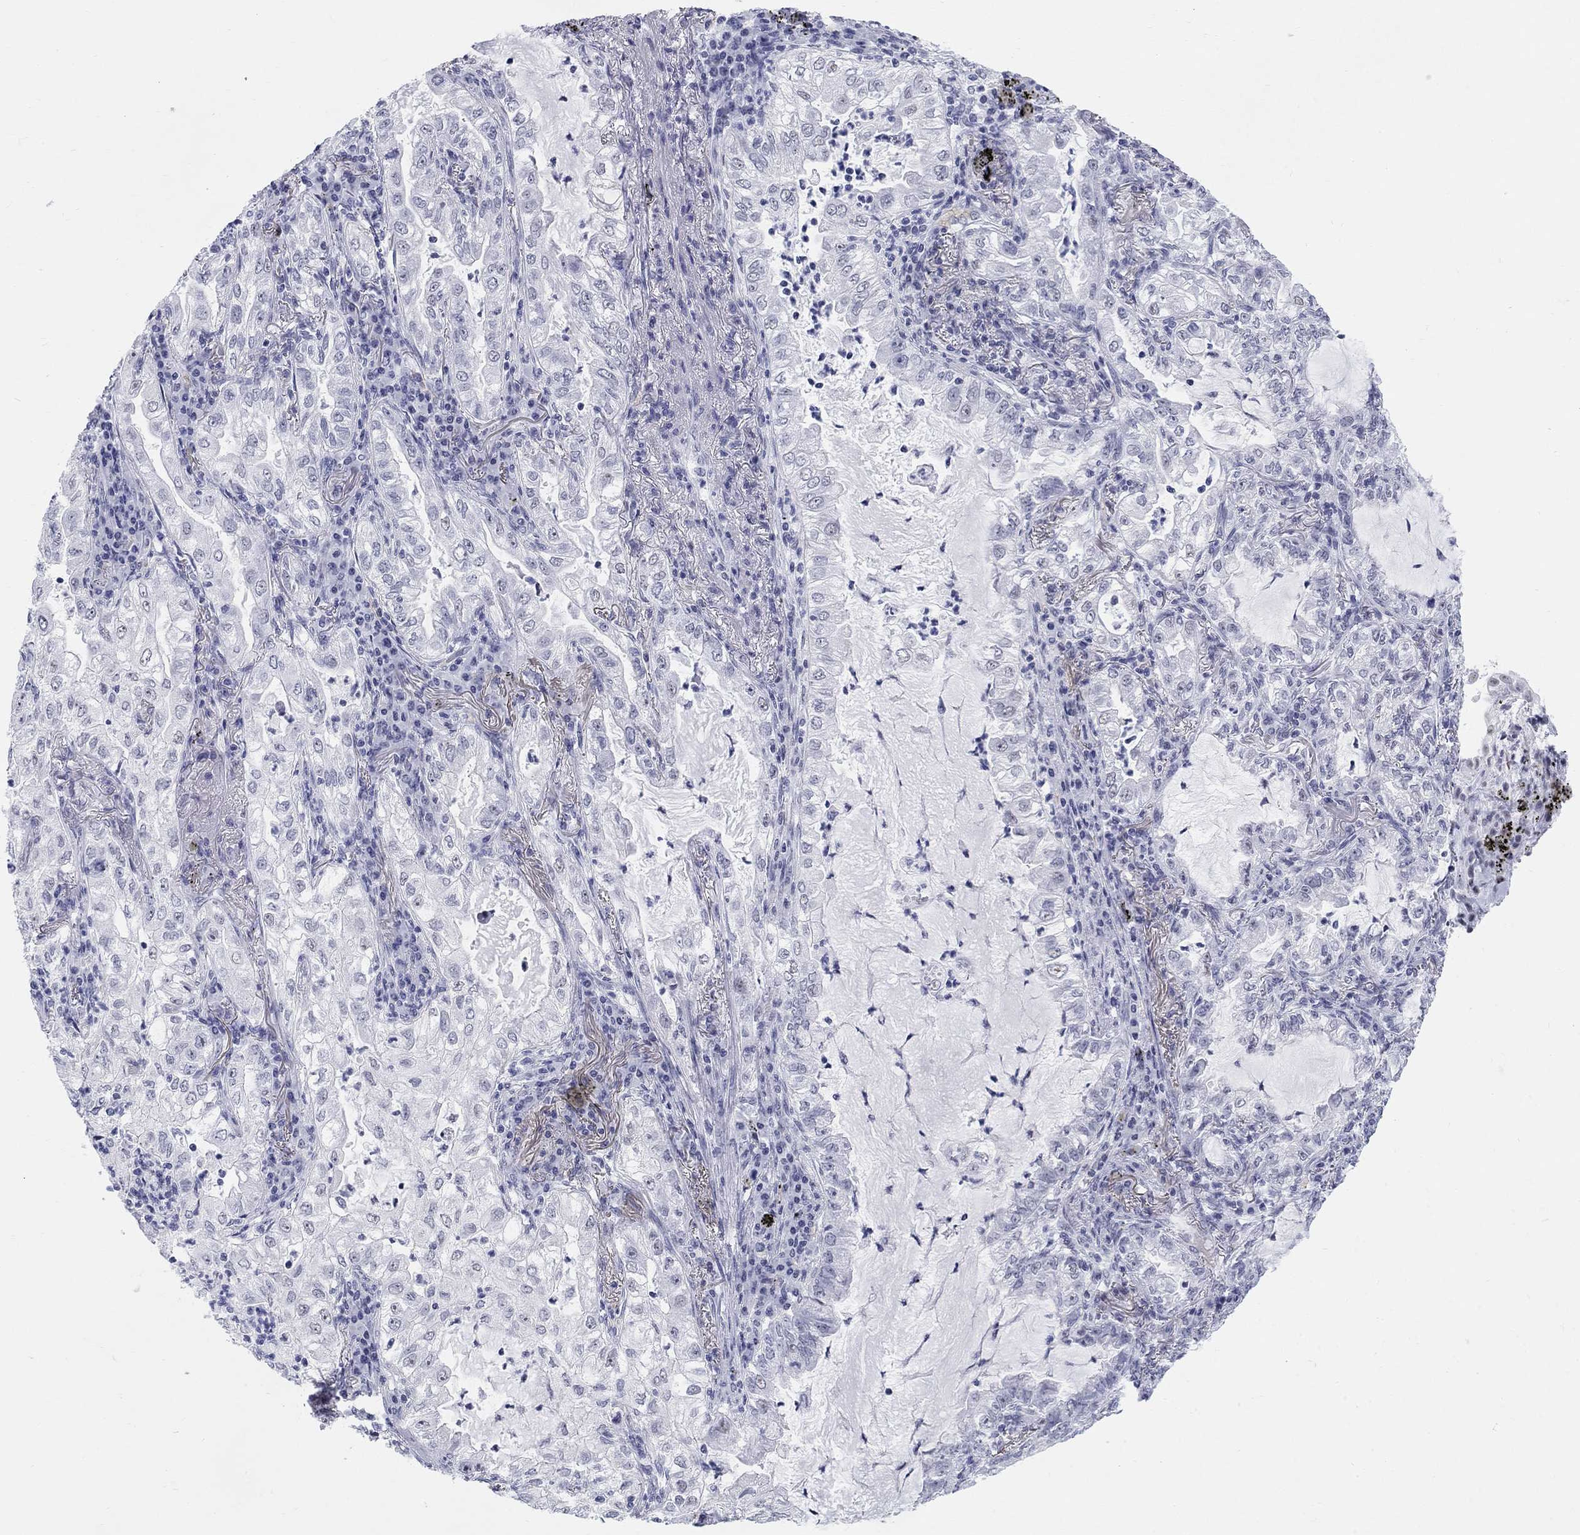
{"staining": {"intensity": "negative", "quantity": "none", "location": "none"}, "tissue": "lung cancer", "cell_type": "Tumor cells", "image_type": "cancer", "snomed": [{"axis": "morphology", "description": "Adenocarcinoma, NOS"}, {"axis": "topography", "description": "Lung"}], "caption": "Tumor cells show no significant staining in adenocarcinoma (lung).", "gene": "DMTN", "patient": {"sex": "female", "age": 73}}